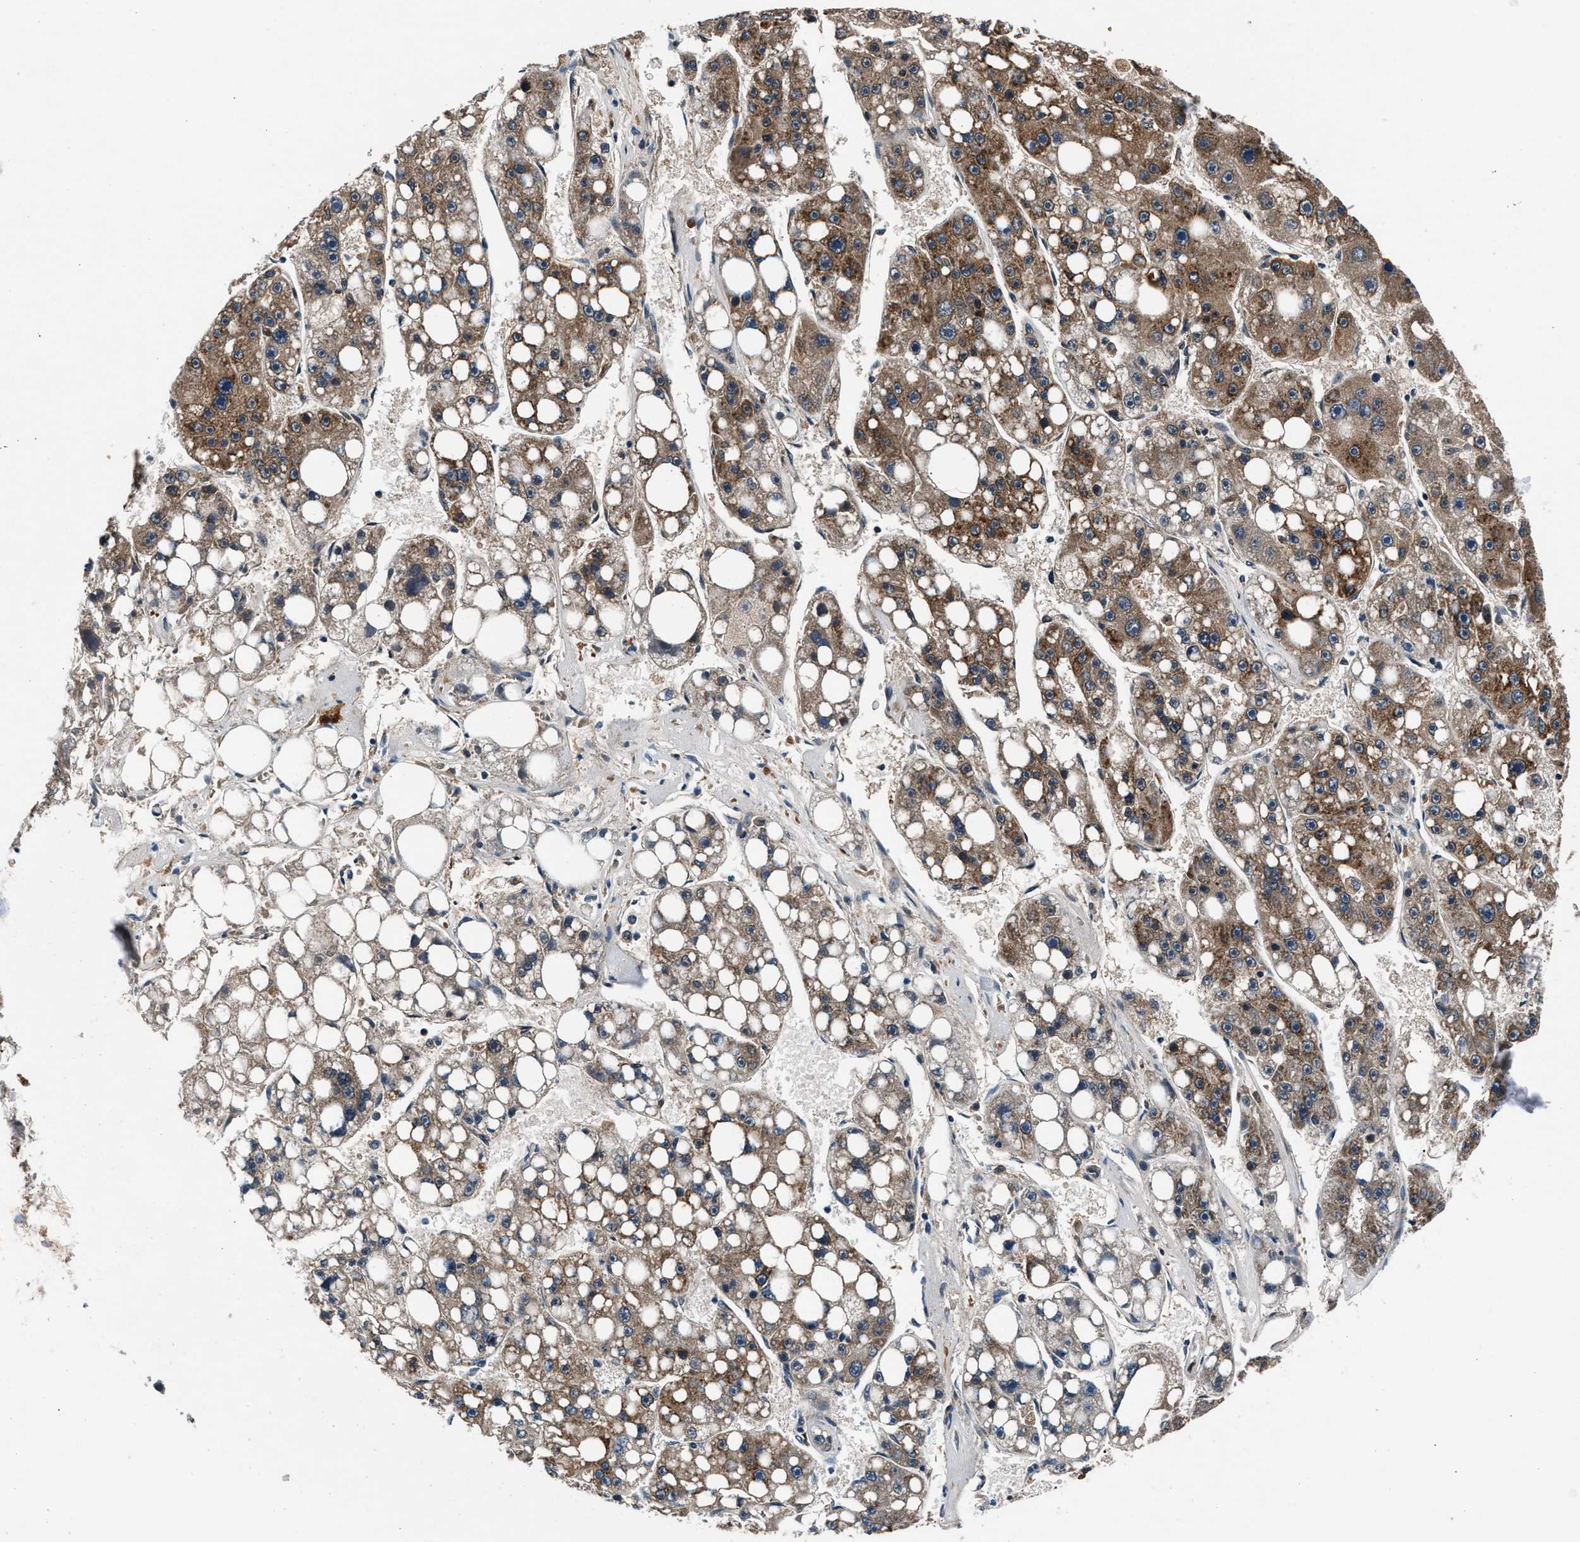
{"staining": {"intensity": "moderate", "quantity": ">75%", "location": "cytoplasmic/membranous"}, "tissue": "liver cancer", "cell_type": "Tumor cells", "image_type": "cancer", "snomed": [{"axis": "morphology", "description": "Carcinoma, Hepatocellular, NOS"}, {"axis": "topography", "description": "Liver"}], "caption": "Human liver cancer (hepatocellular carcinoma) stained with a brown dye exhibits moderate cytoplasmic/membranous positive expression in about >75% of tumor cells.", "gene": "DENND6B", "patient": {"sex": "female", "age": 61}}